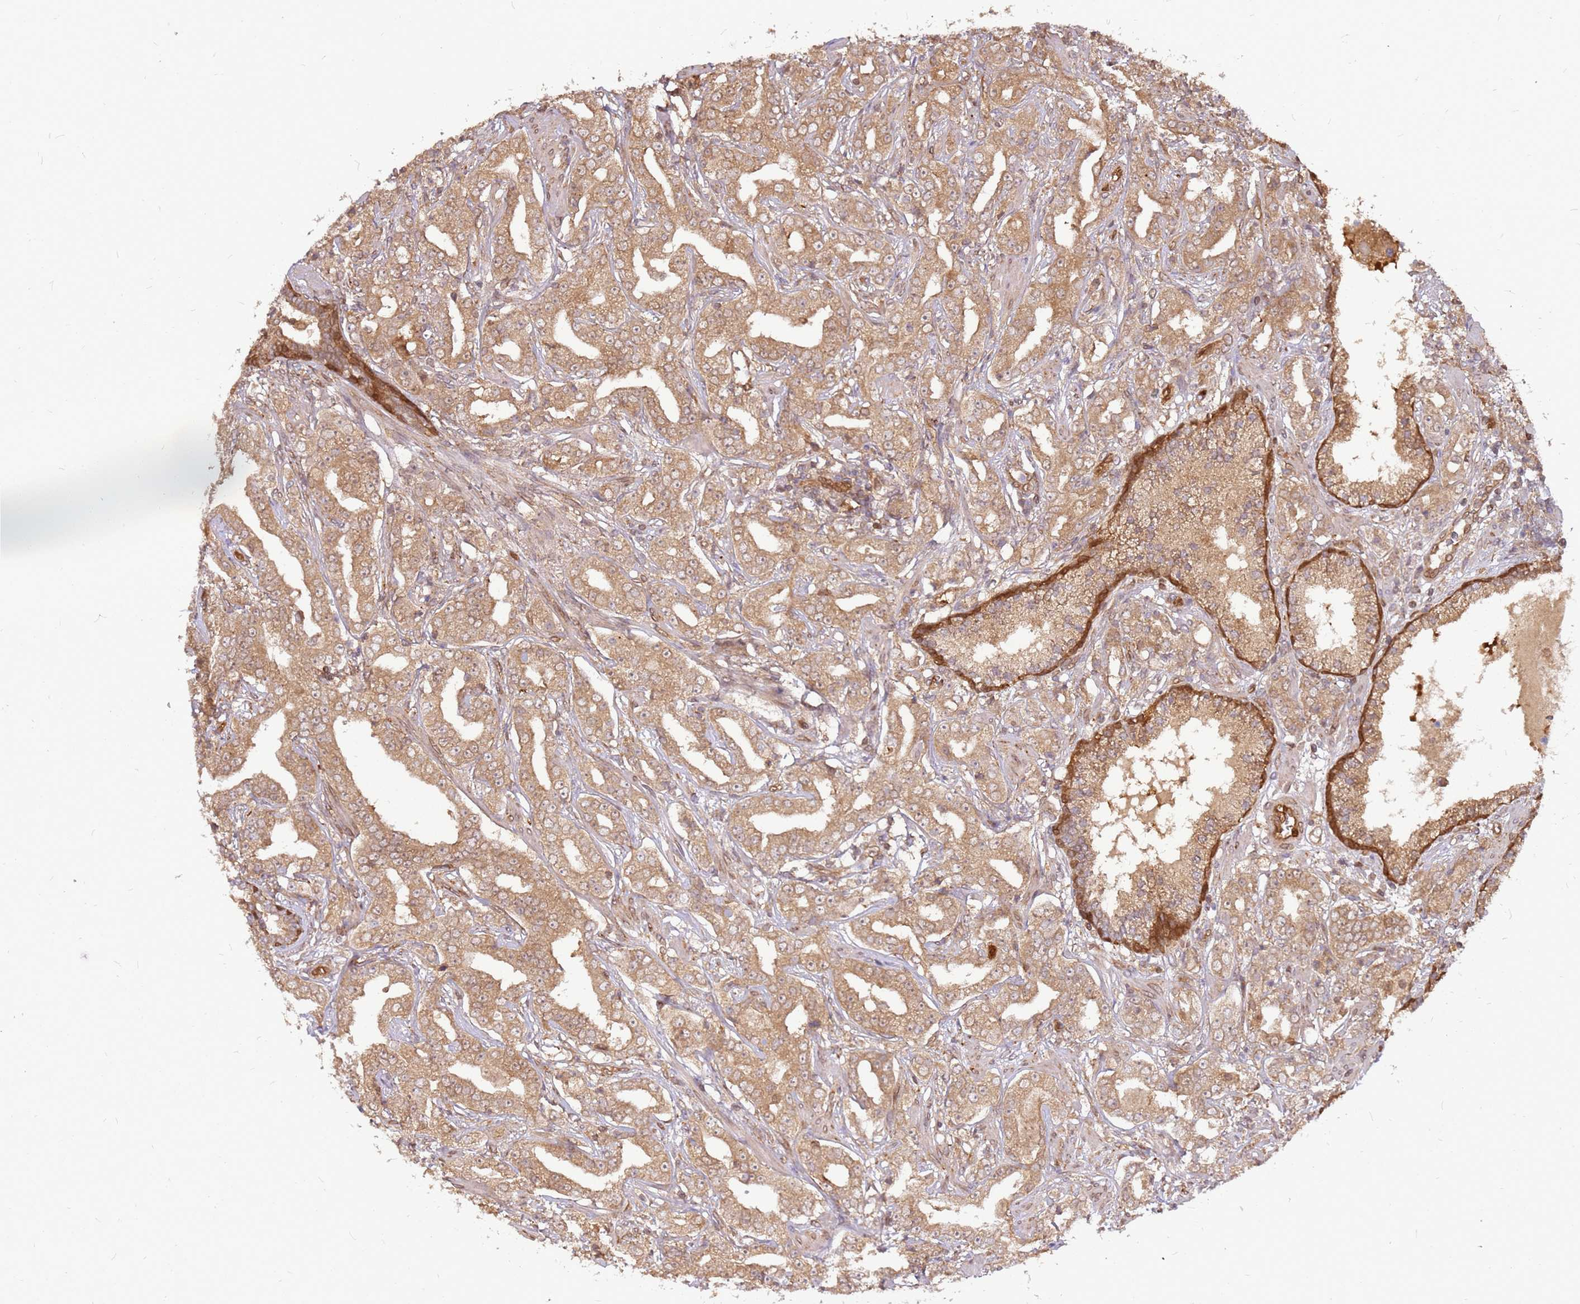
{"staining": {"intensity": "moderate", "quantity": ">75%", "location": "cytoplasmic/membranous"}, "tissue": "prostate cancer", "cell_type": "Tumor cells", "image_type": "cancer", "snomed": [{"axis": "morphology", "description": "Adenocarcinoma, High grade"}, {"axis": "topography", "description": "Prostate"}], "caption": "Immunohistochemical staining of prostate cancer (high-grade adenocarcinoma) demonstrates medium levels of moderate cytoplasmic/membranous protein staining in about >75% of tumor cells.", "gene": "NUDT14", "patient": {"sex": "male", "age": 63}}